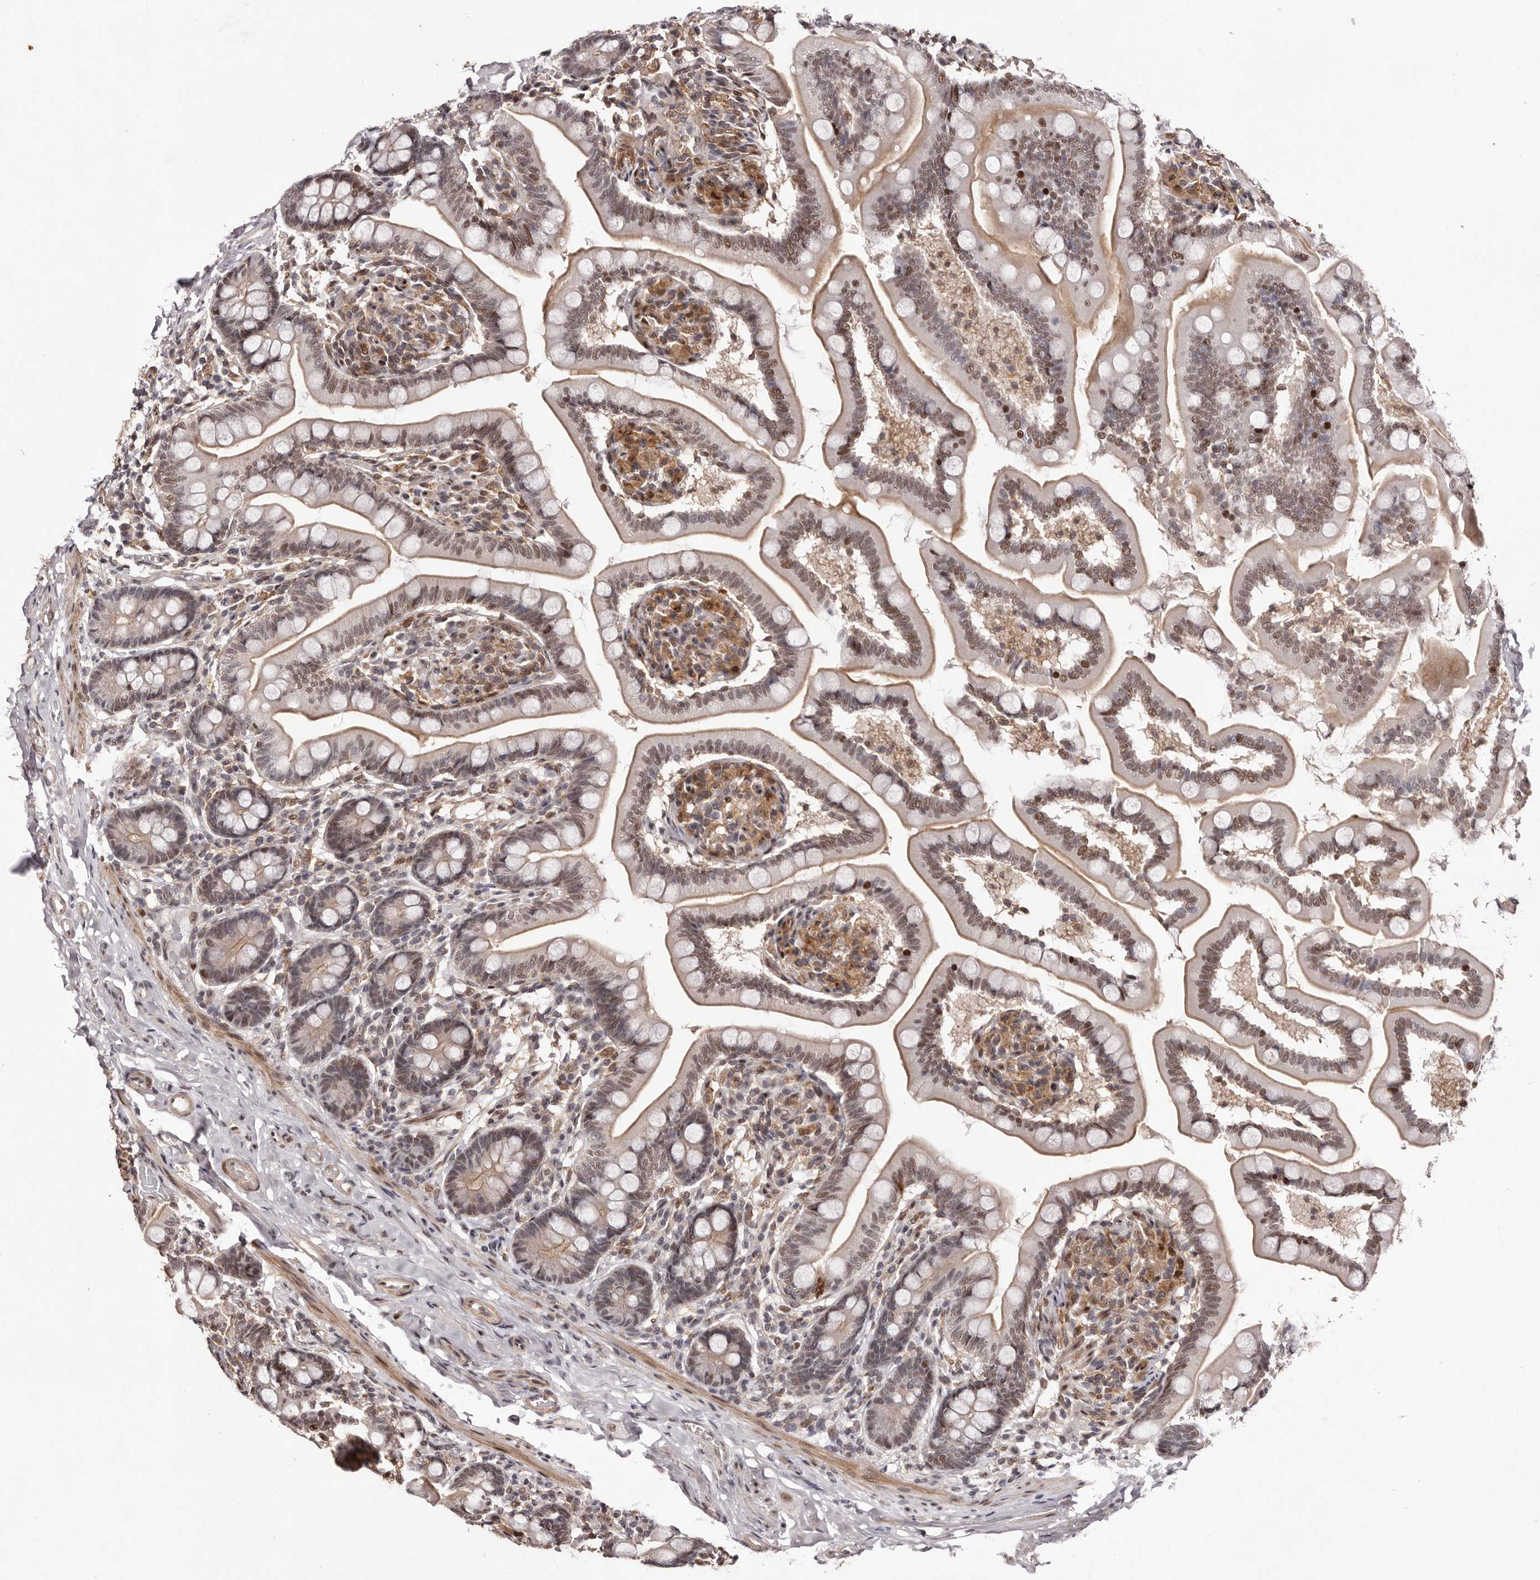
{"staining": {"intensity": "weak", "quantity": "25%-75%", "location": "cytoplasmic/membranous,nuclear"}, "tissue": "small intestine", "cell_type": "Glandular cells", "image_type": "normal", "snomed": [{"axis": "morphology", "description": "Normal tissue, NOS"}, {"axis": "topography", "description": "Small intestine"}], "caption": "This is an image of immunohistochemistry (IHC) staining of normal small intestine, which shows weak staining in the cytoplasmic/membranous,nuclear of glandular cells.", "gene": "FBXO5", "patient": {"sex": "female", "age": 64}}